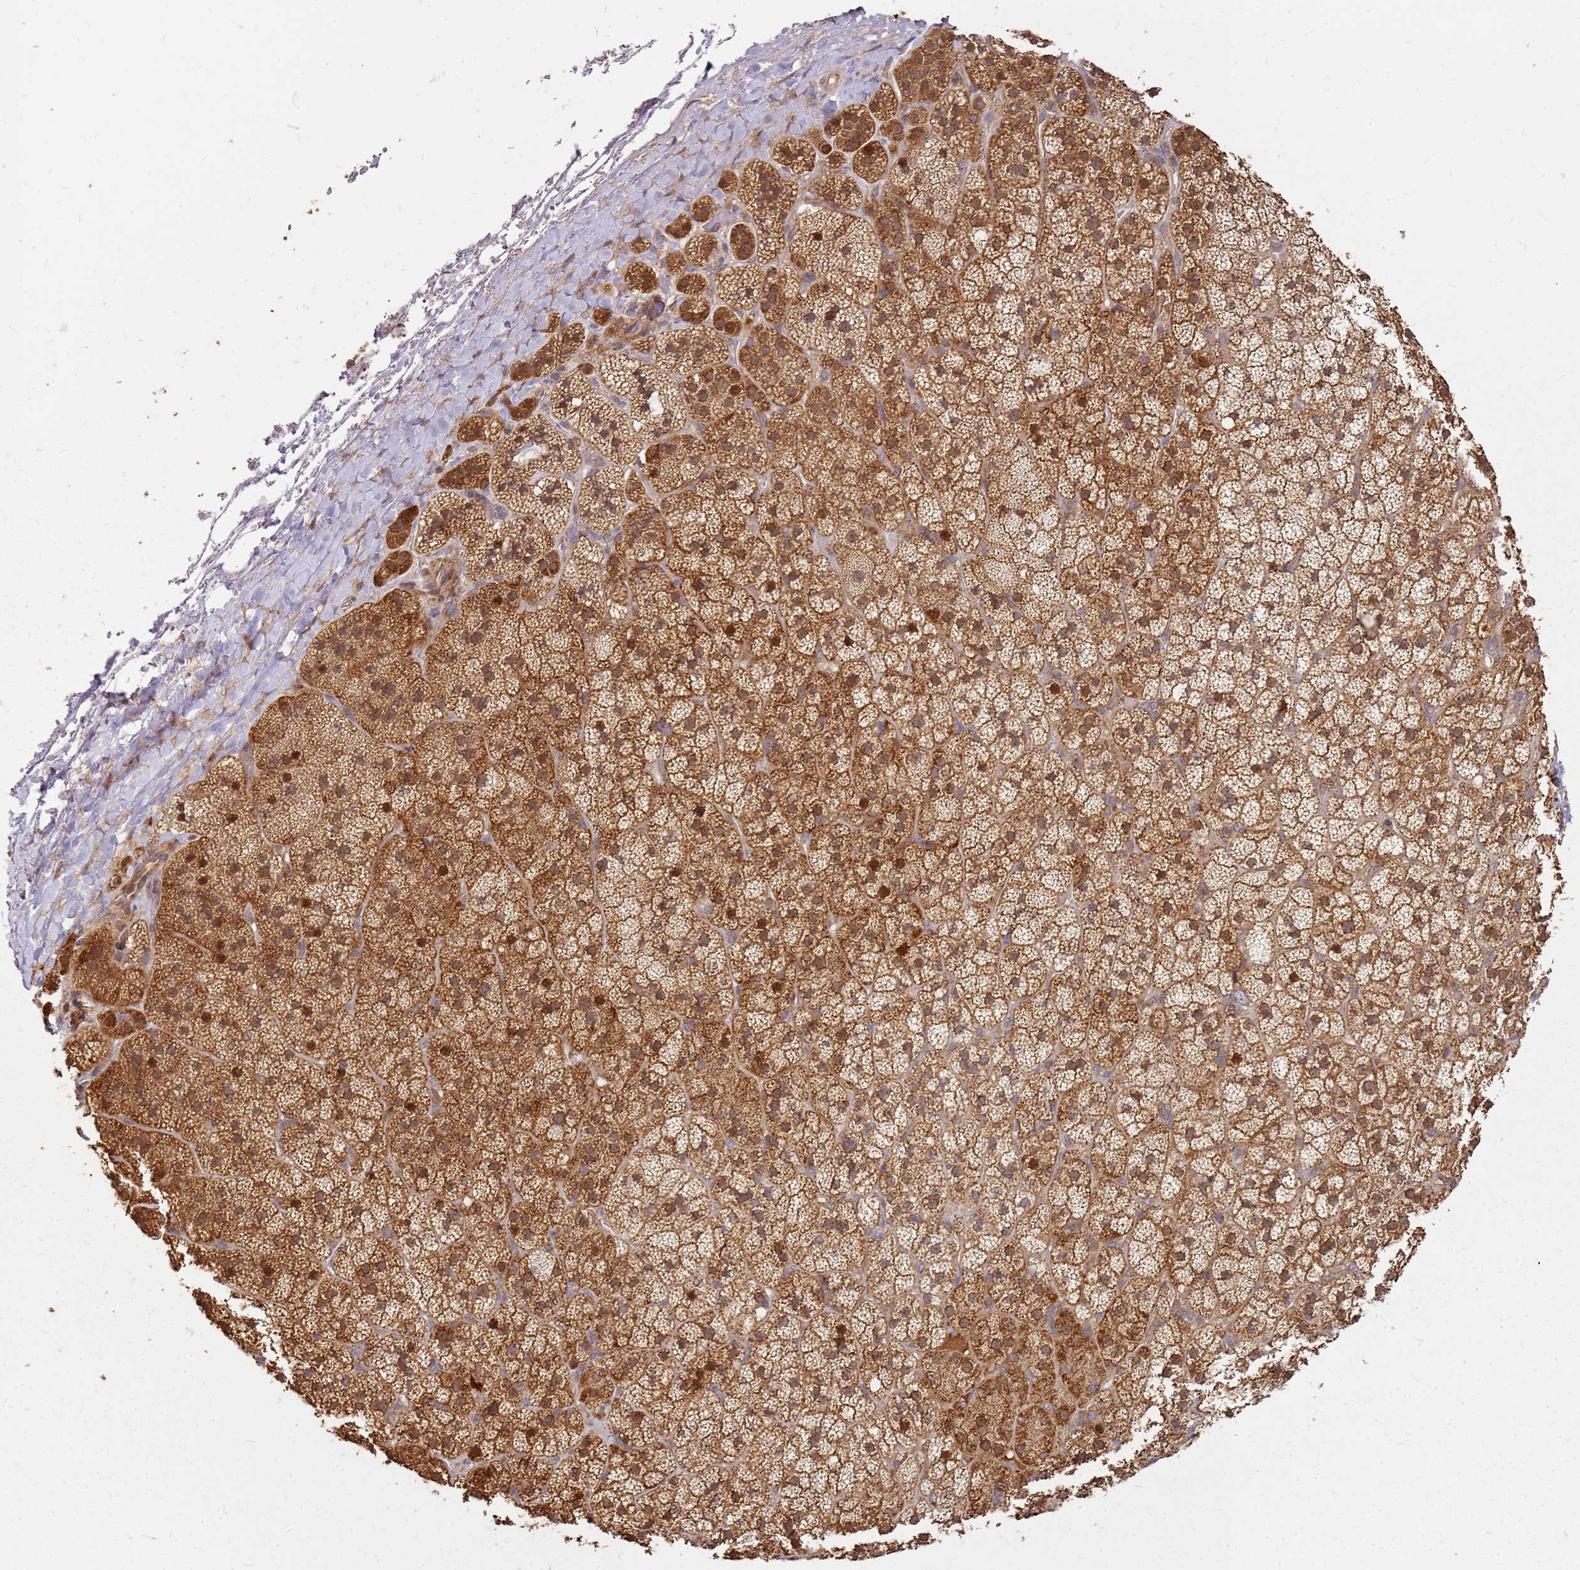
{"staining": {"intensity": "moderate", "quantity": ">75%", "location": "cytoplasmic/membranous,nuclear"}, "tissue": "adrenal gland", "cell_type": "Glandular cells", "image_type": "normal", "snomed": [{"axis": "morphology", "description": "Normal tissue, NOS"}, {"axis": "topography", "description": "Adrenal gland"}], "caption": "Moderate cytoplasmic/membranous,nuclear protein positivity is identified in approximately >75% of glandular cells in adrenal gland. The staining is performed using DAB (3,3'-diaminobenzidine) brown chromogen to label protein expression. The nuclei are counter-stained blue using hematoxylin.", "gene": "CCDC159", "patient": {"sex": "female", "age": 70}}